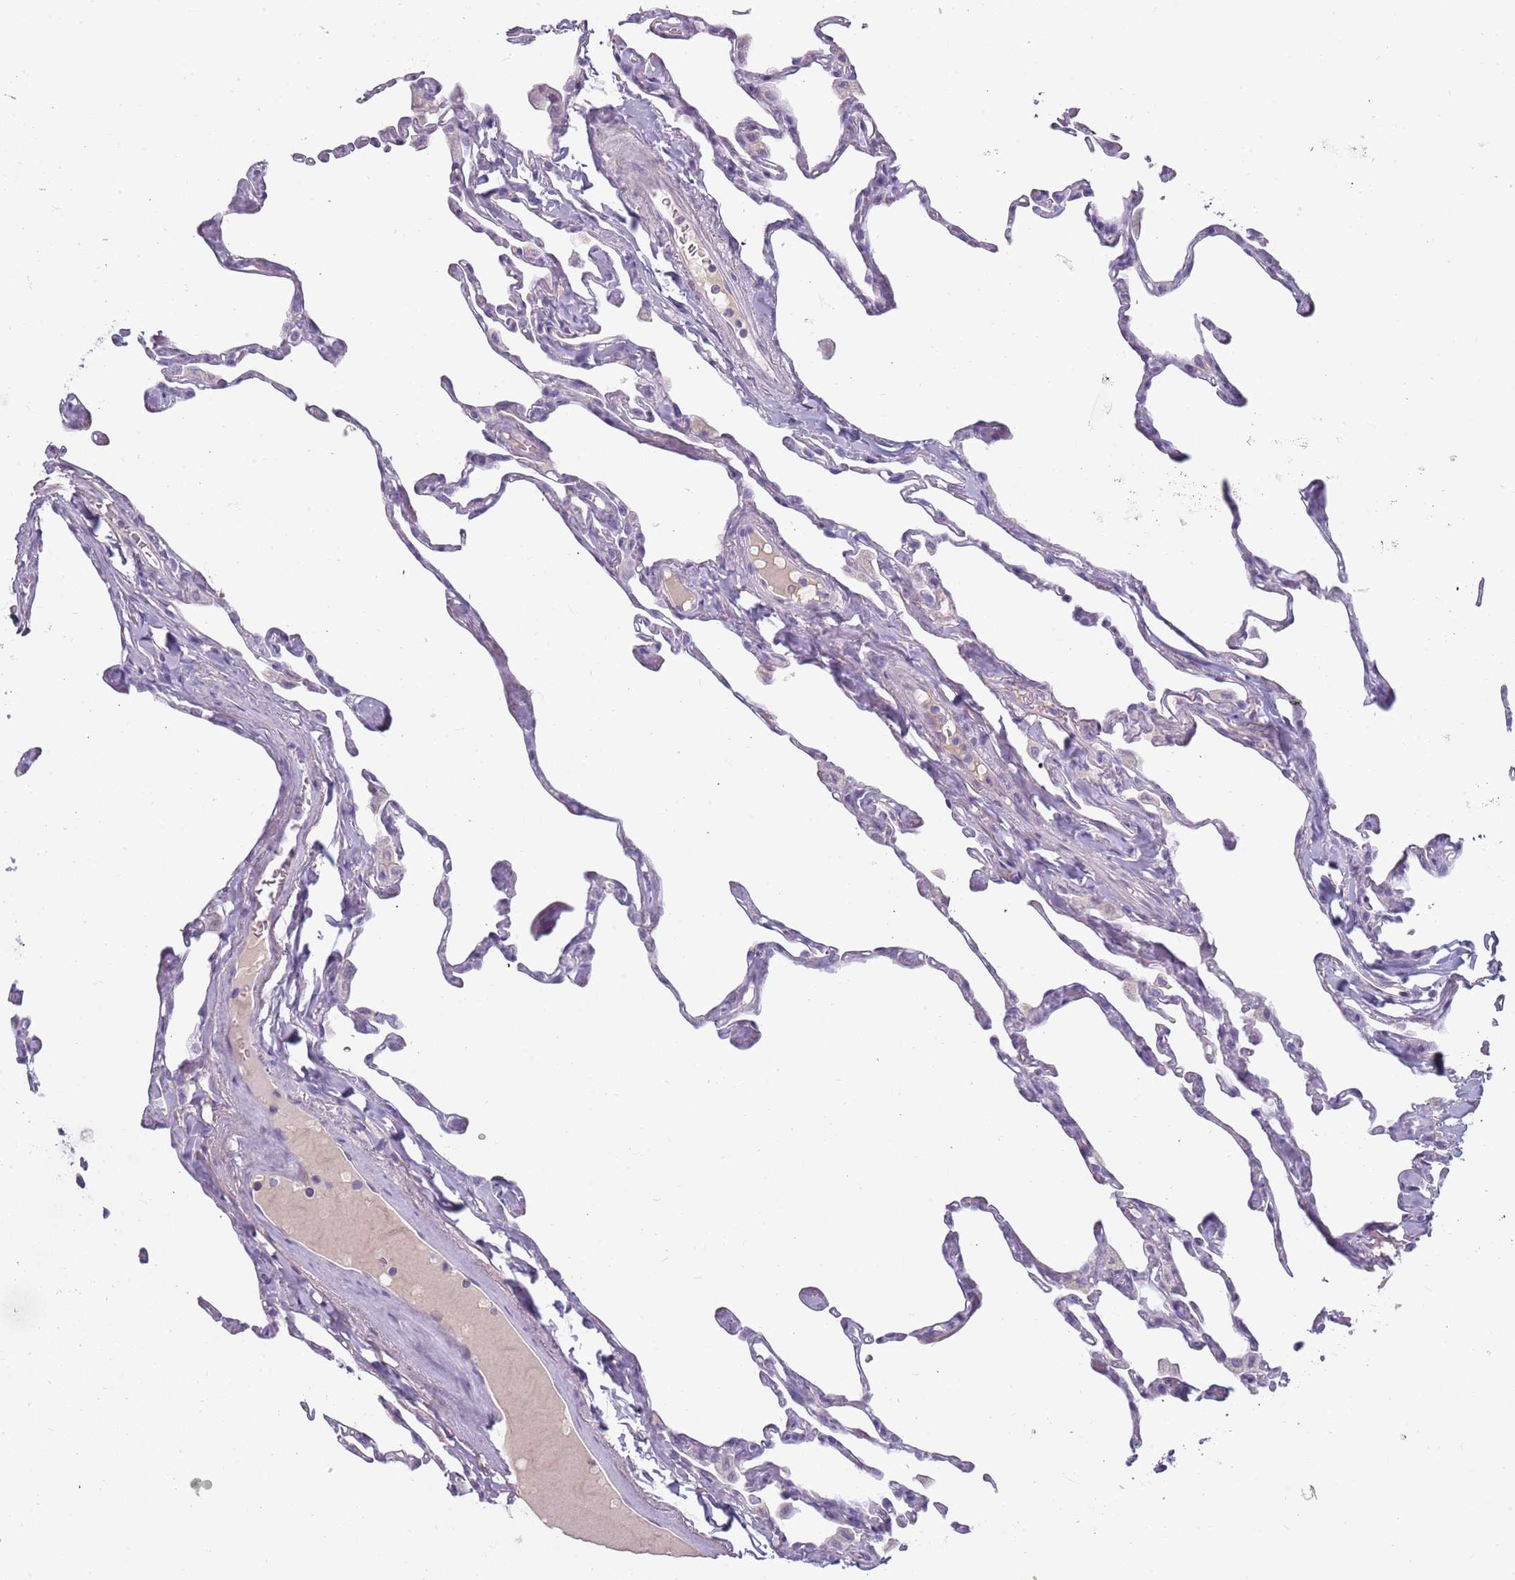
{"staining": {"intensity": "negative", "quantity": "none", "location": "none"}, "tissue": "lung", "cell_type": "Alveolar cells", "image_type": "normal", "snomed": [{"axis": "morphology", "description": "Normal tissue, NOS"}, {"axis": "topography", "description": "Lung"}], "caption": "DAB (3,3'-diaminobenzidine) immunohistochemical staining of unremarkable lung displays no significant staining in alveolar cells.", "gene": "TNFRSF6B", "patient": {"sex": "male", "age": 65}}